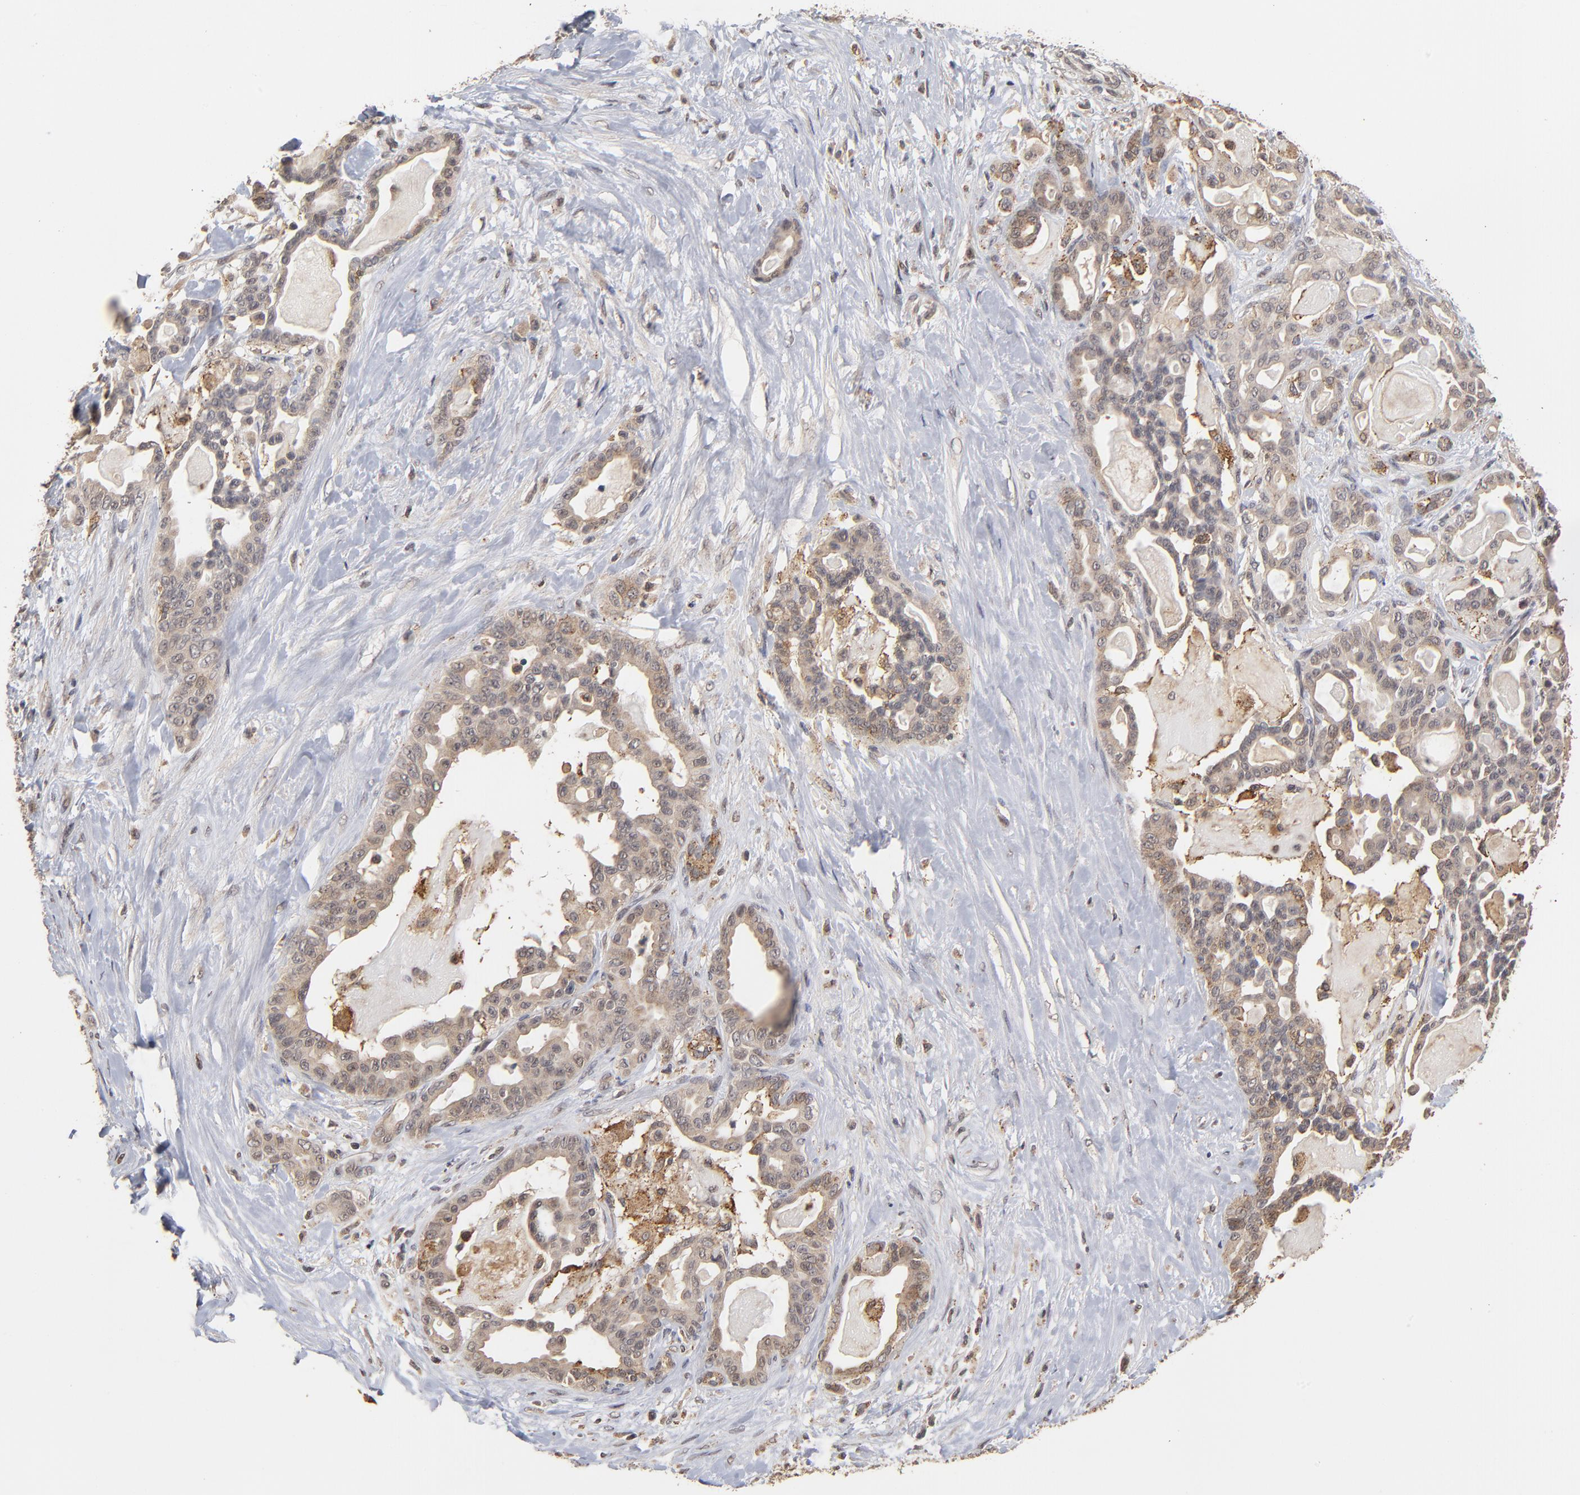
{"staining": {"intensity": "moderate", "quantity": ">75%", "location": "cytoplasmic/membranous"}, "tissue": "pancreatic cancer", "cell_type": "Tumor cells", "image_type": "cancer", "snomed": [{"axis": "morphology", "description": "Adenocarcinoma, NOS"}, {"axis": "topography", "description": "Pancreas"}], "caption": "Pancreatic cancer (adenocarcinoma) stained with immunohistochemistry (IHC) shows moderate cytoplasmic/membranous expression in approximately >75% of tumor cells.", "gene": "ASB8", "patient": {"sex": "male", "age": 63}}